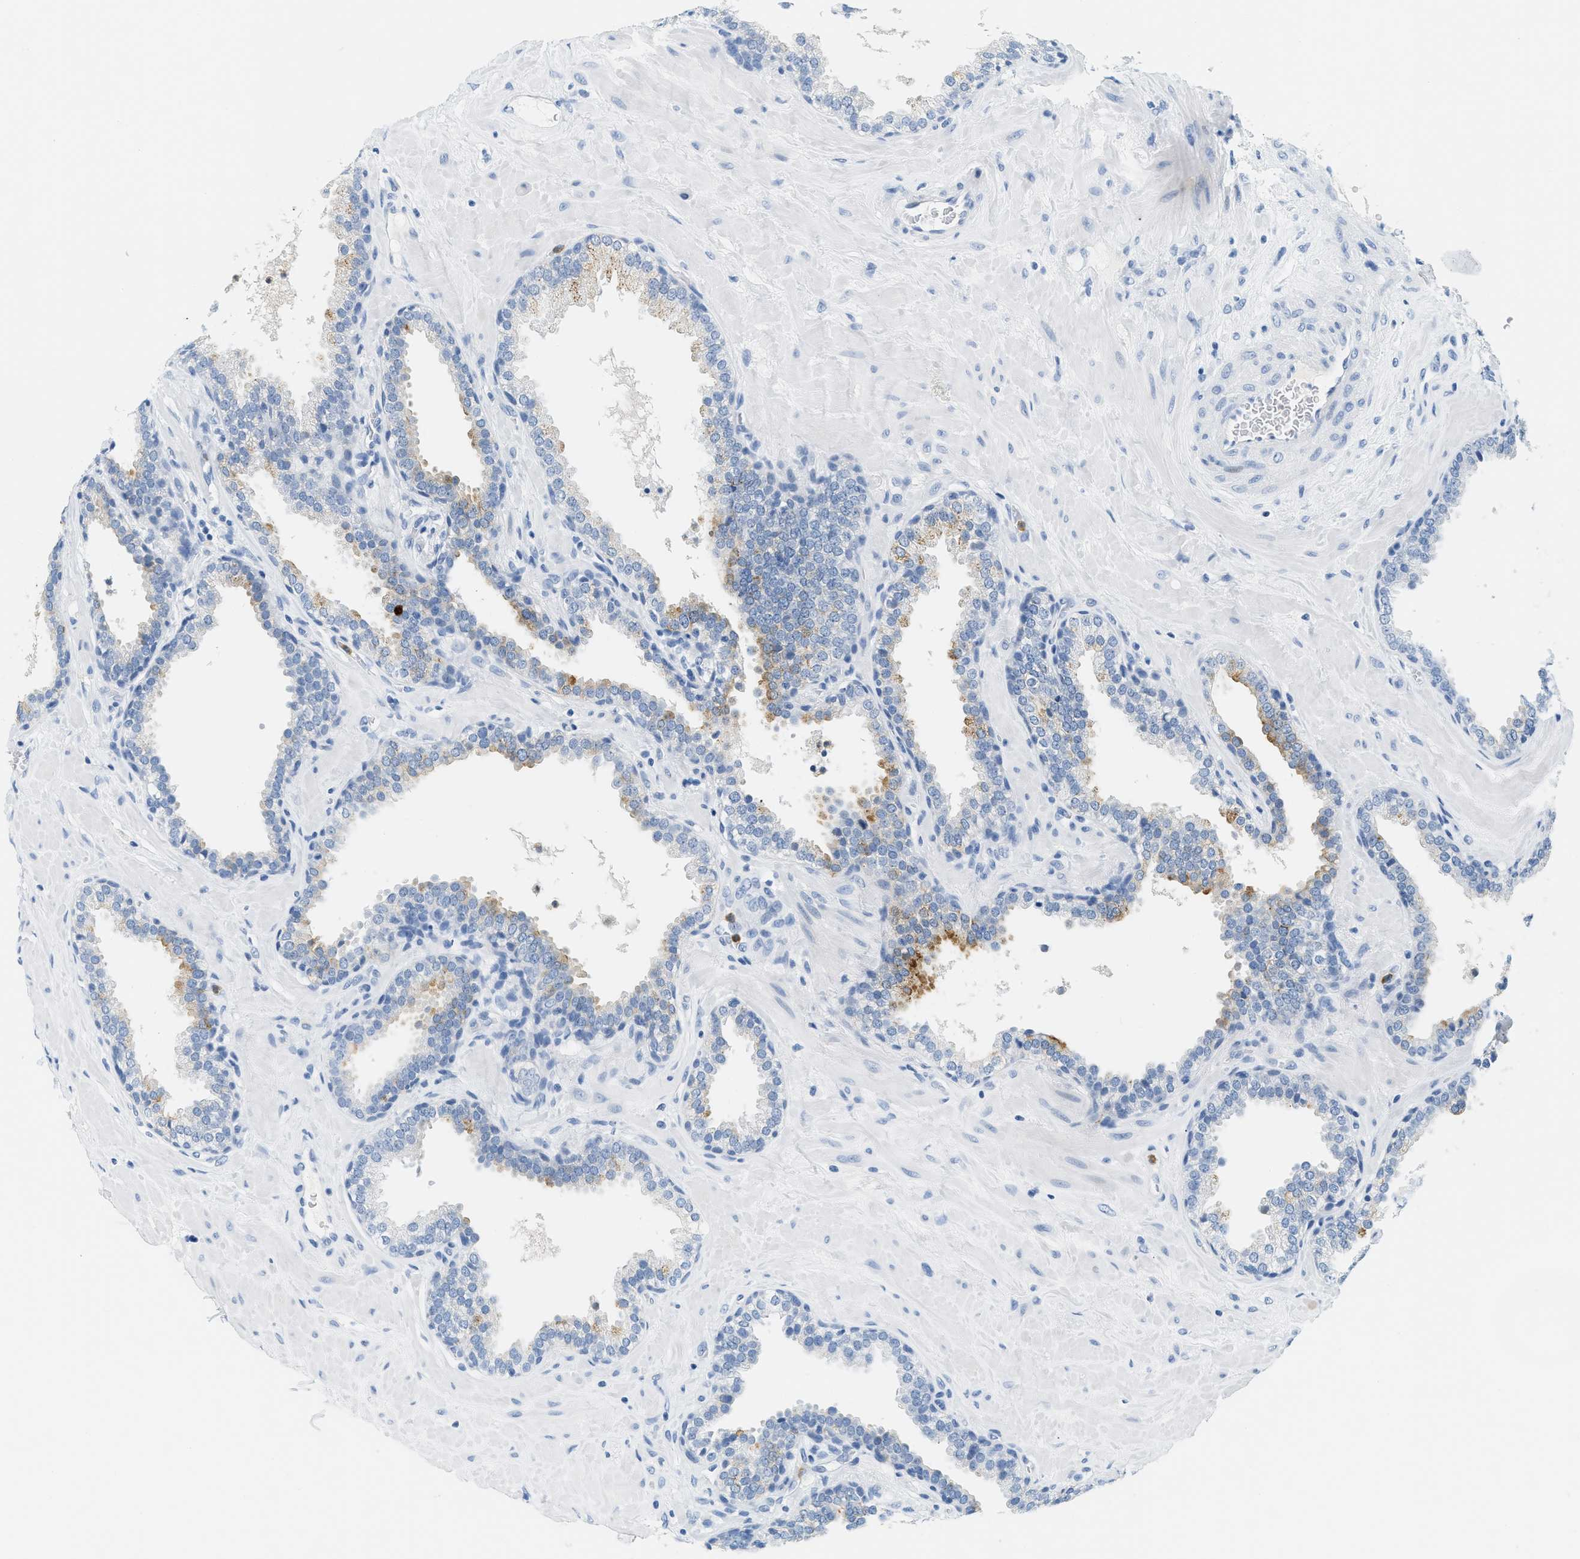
{"staining": {"intensity": "weak", "quantity": "<25%", "location": "cytoplasmic/membranous"}, "tissue": "prostate", "cell_type": "Glandular cells", "image_type": "normal", "snomed": [{"axis": "morphology", "description": "Normal tissue, NOS"}, {"axis": "topography", "description": "Prostate"}], "caption": "IHC histopathology image of benign prostate: prostate stained with DAB reveals no significant protein expression in glandular cells.", "gene": "LCN2", "patient": {"sex": "male", "age": 51}}